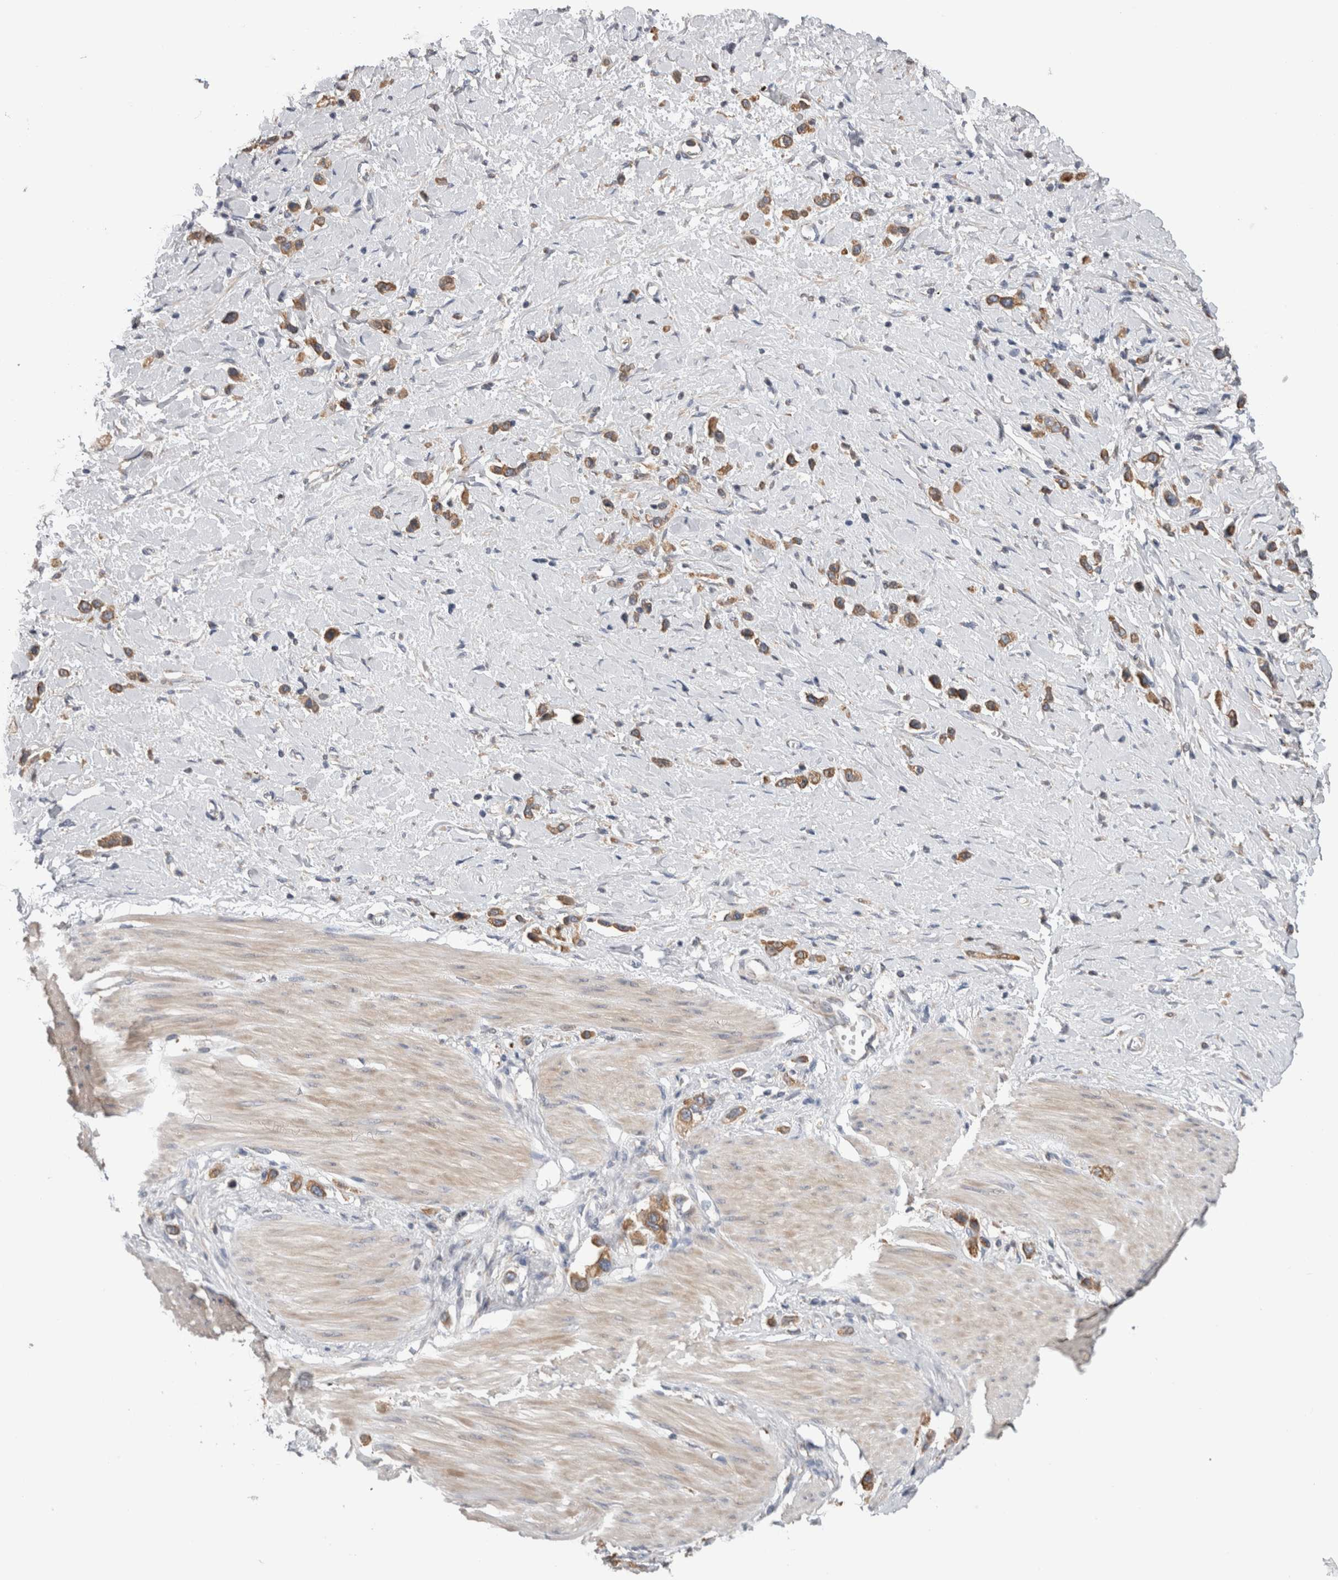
{"staining": {"intensity": "moderate", "quantity": ">75%", "location": "cytoplasmic/membranous"}, "tissue": "stomach cancer", "cell_type": "Tumor cells", "image_type": "cancer", "snomed": [{"axis": "morphology", "description": "Adenocarcinoma, NOS"}, {"axis": "topography", "description": "Stomach"}], "caption": "Immunohistochemistry image of neoplastic tissue: human adenocarcinoma (stomach) stained using immunohistochemistry (IHC) shows medium levels of moderate protein expression localized specifically in the cytoplasmic/membranous of tumor cells, appearing as a cytoplasmic/membranous brown color.", "gene": "SMAP2", "patient": {"sex": "female", "age": 65}}